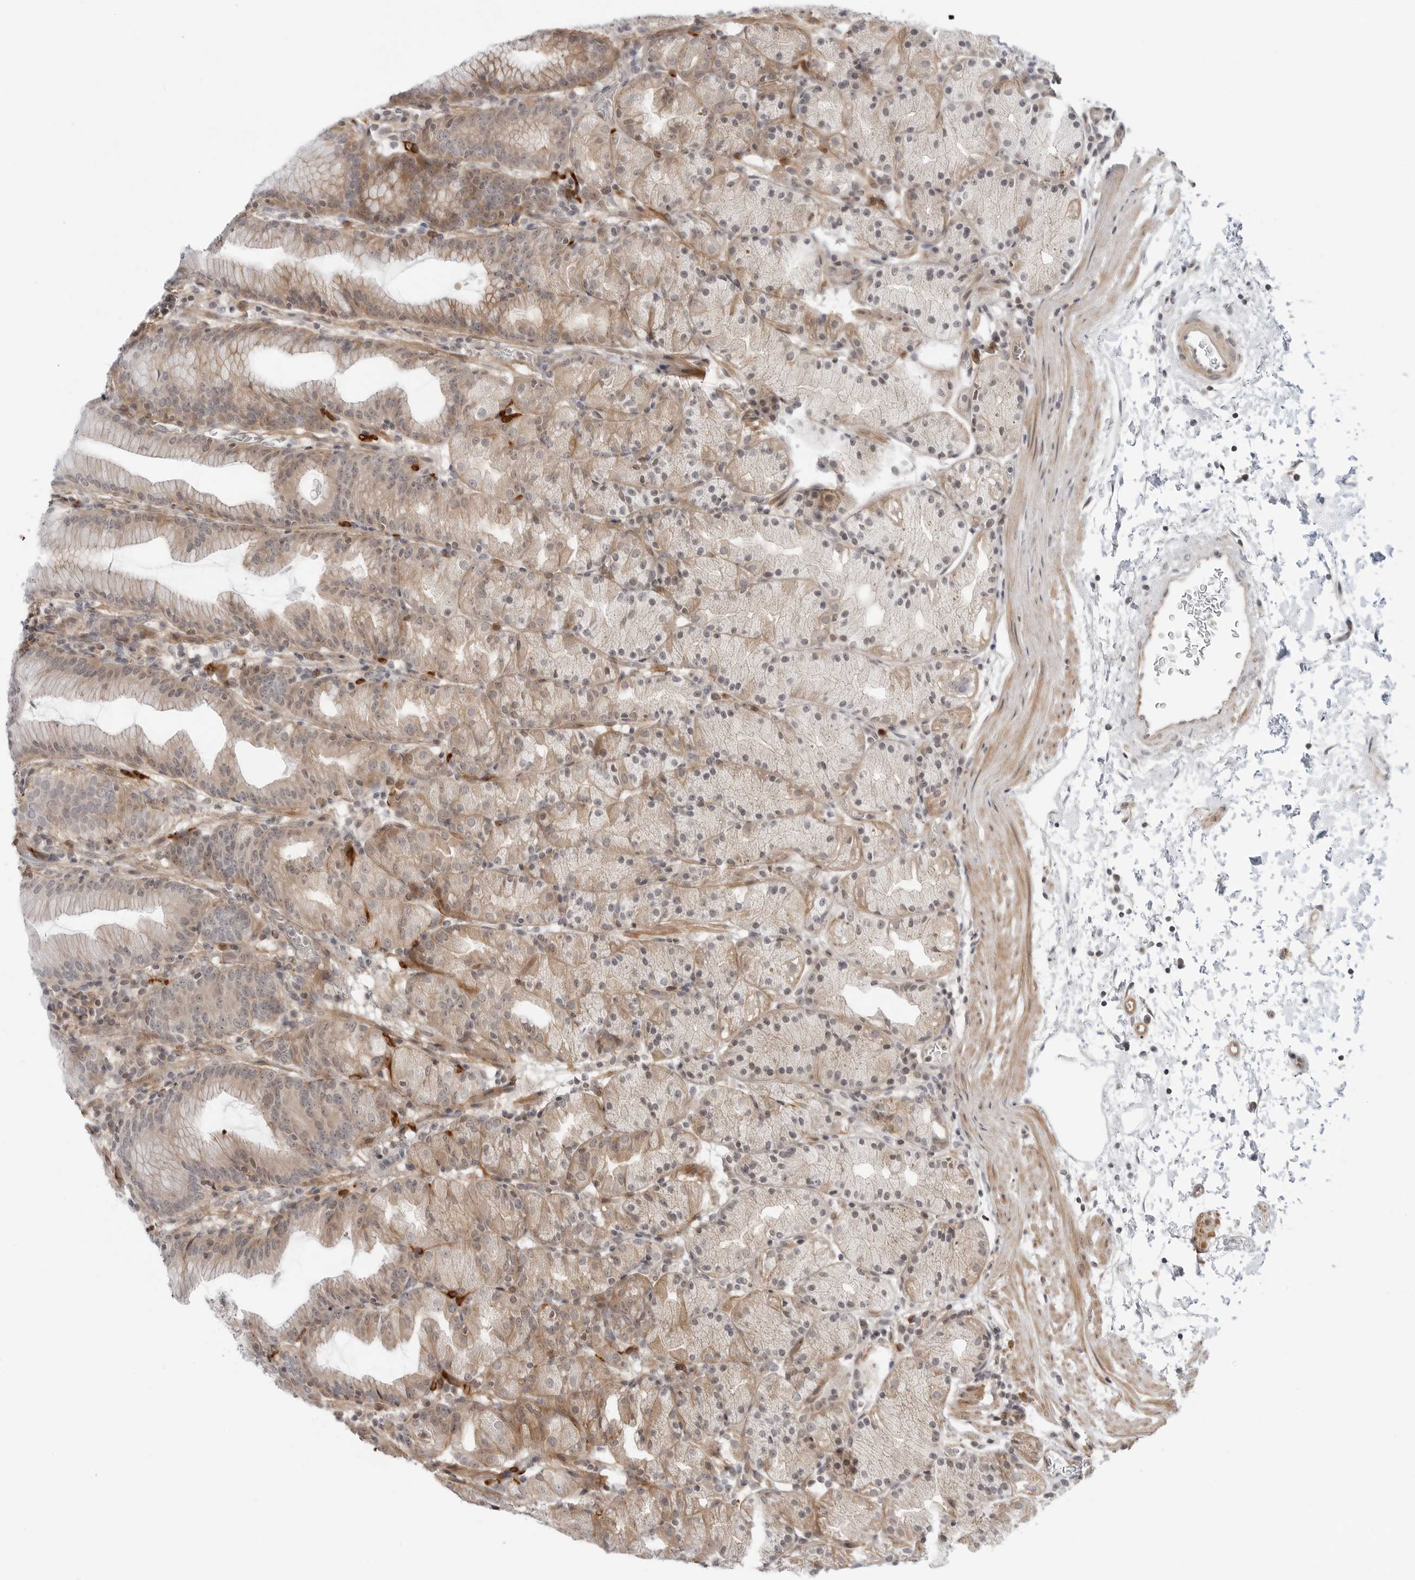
{"staining": {"intensity": "moderate", "quantity": "25%-75%", "location": "cytoplasmic/membranous"}, "tissue": "stomach", "cell_type": "Glandular cells", "image_type": "normal", "snomed": [{"axis": "morphology", "description": "Normal tissue, NOS"}, {"axis": "topography", "description": "Stomach, upper"}], "caption": "High-magnification brightfield microscopy of benign stomach stained with DAB (brown) and counterstained with hematoxylin (blue). glandular cells exhibit moderate cytoplasmic/membranous staining is seen in approximately25%-75% of cells.", "gene": "STXBP3", "patient": {"sex": "male", "age": 48}}